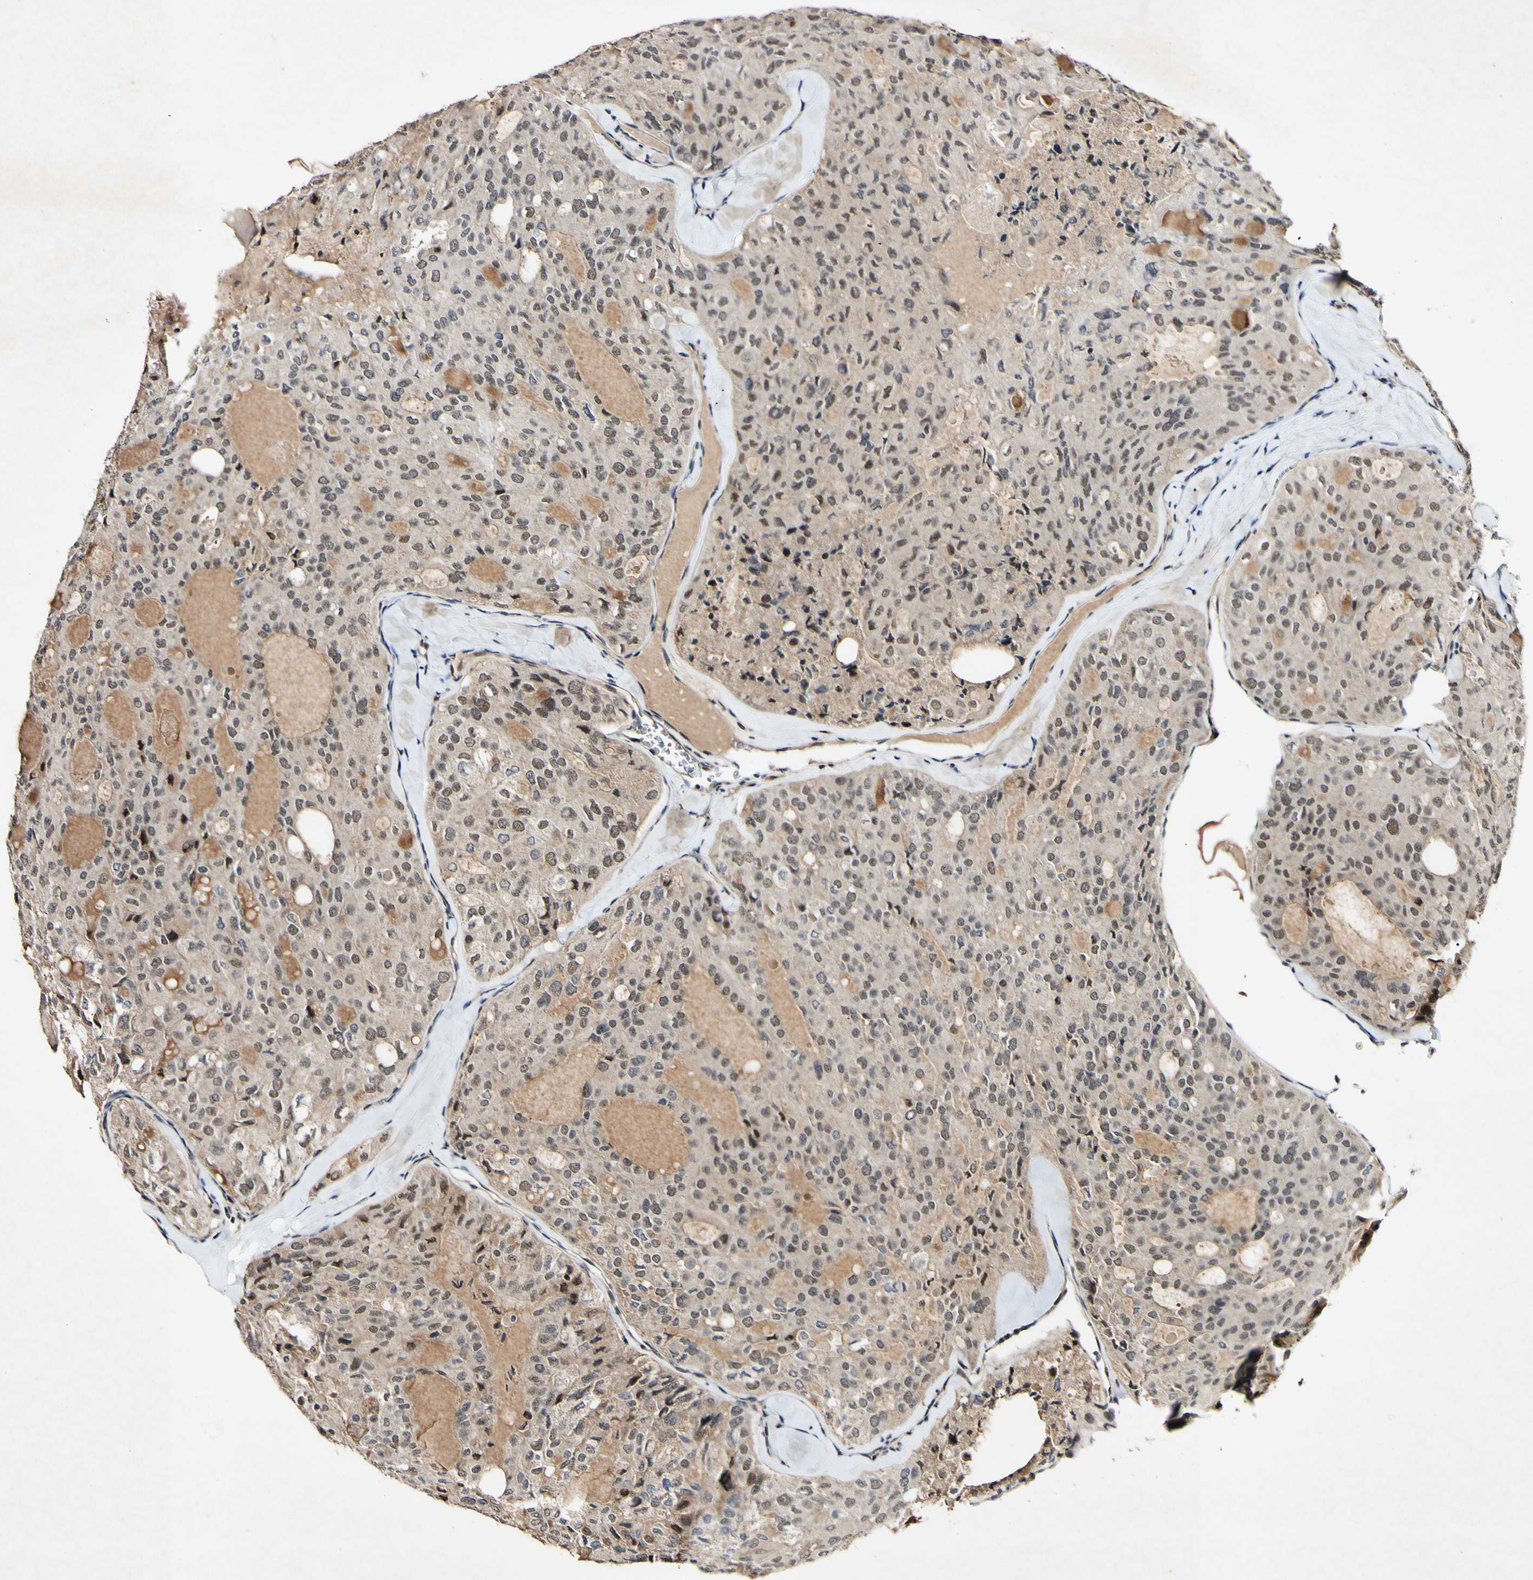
{"staining": {"intensity": "weak", "quantity": "25%-75%", "location": "cytoplasmic/membranous,nuclear"}, "tissue": "thyroid cancer", "cell_type": "Tumor cells", "image_type": "cancer", "snomed": [{"axis": "morphology", "description": "Follicular adenoma carcinoma, NOS"}, {"axis": "topography", "description": "Thyroid gland"}], "caption": "This is an image of immunohistochemistry staining of thyroid follicular adenoma carcinoma, which shows weak expression in the cytoplasmic/membranous and nuclear of tumor cells.", "gene": "POLR2F", "patient": {"sex": "male", "age": 75}}